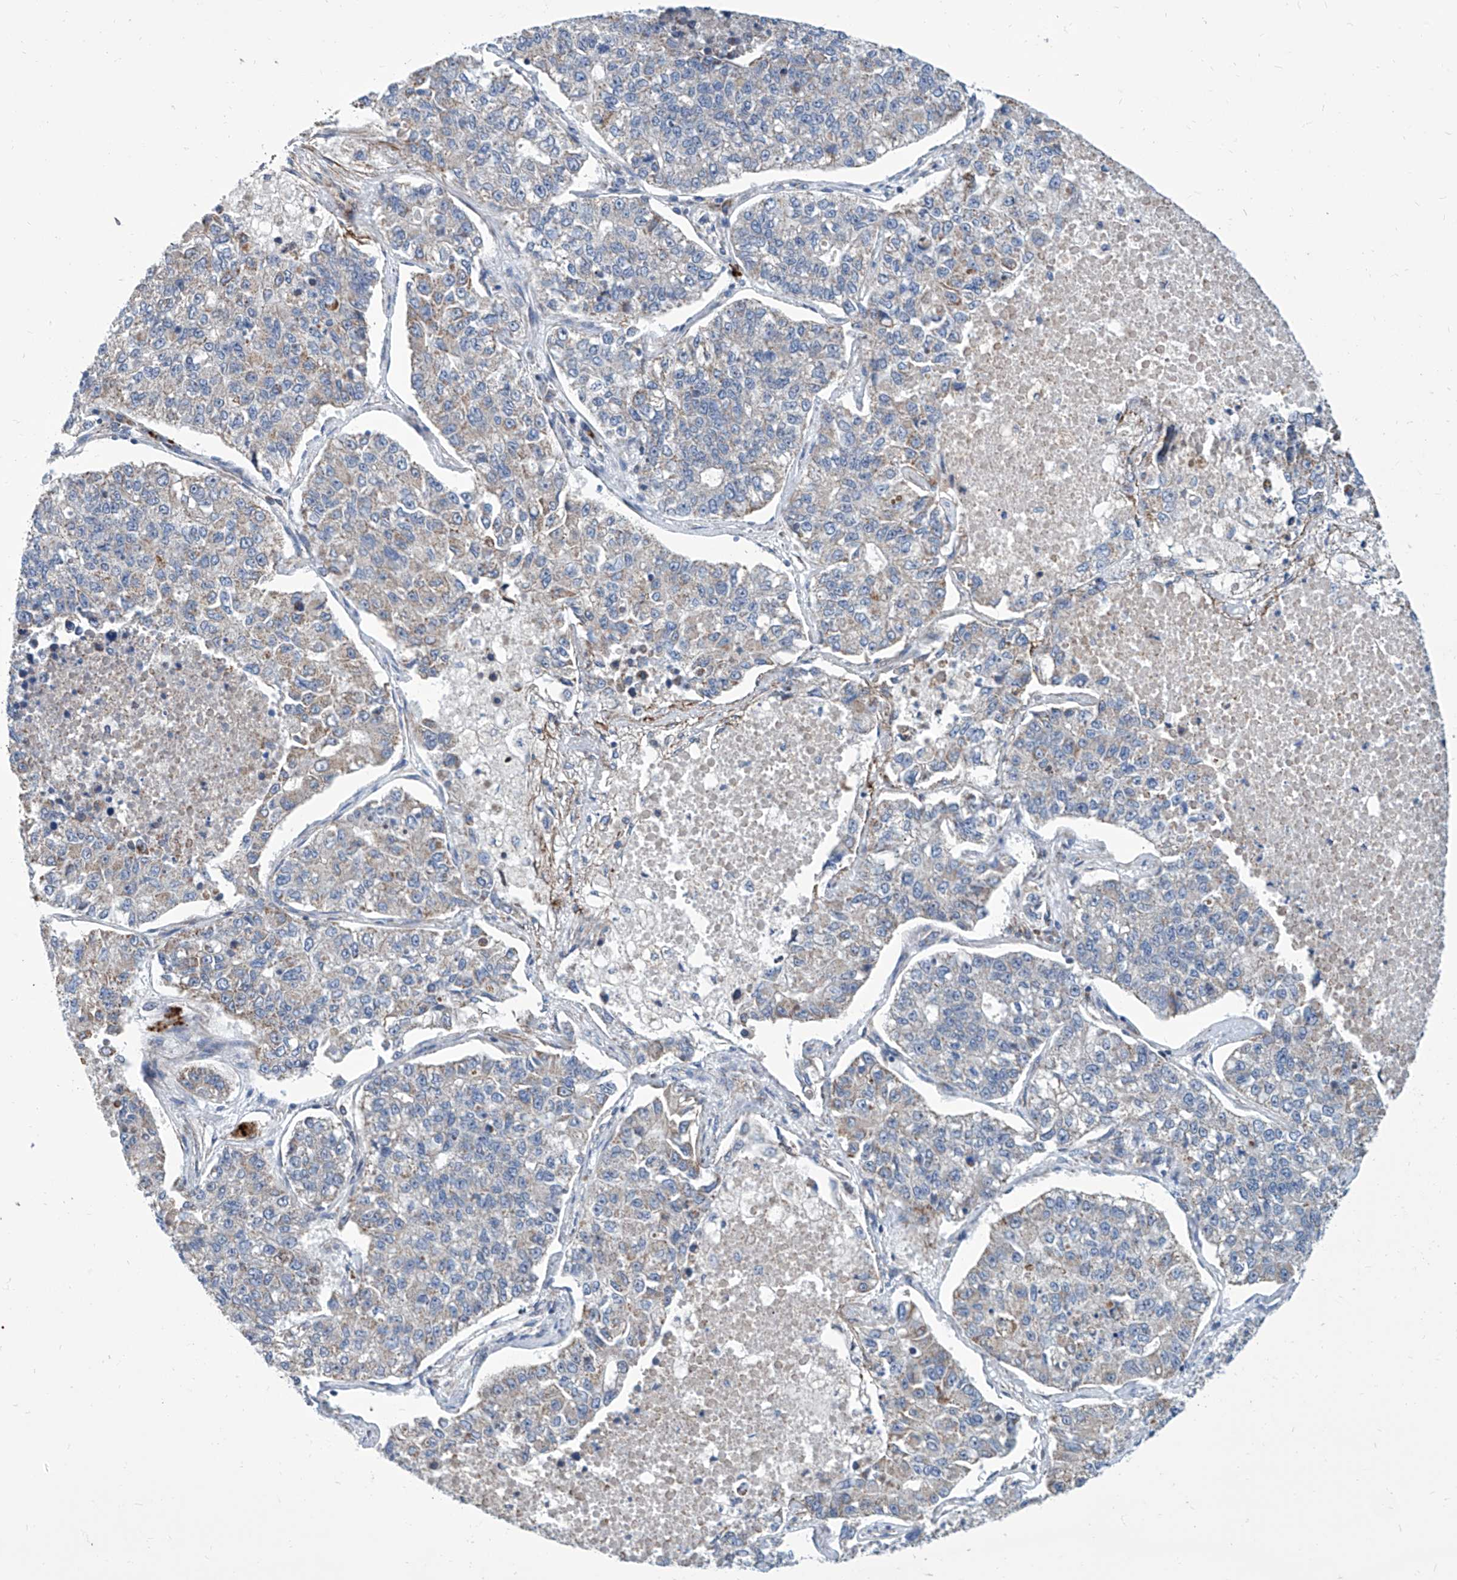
{"staining": {"intensity": "weak", "quantity": "<25%", "location": "cytoplasmic/membranous"}, "tissue": "lung cancer", "cell_type": "Tumor cells", "image_type": "cancer", "snomed": [{"axis": "morphology", "description": "Adenocarcinoma, NOS"}, {"axis": "topography", "description": "Lung"}], "caption": "The photomicrograph exhibits no significant staining in tumor cells of adenocarcinoma (lung). (Immunohistochemistry, brightfield microscopy, high magnification).", "gene": "USP48", "patient": {"sex": "male", "age": 49}}